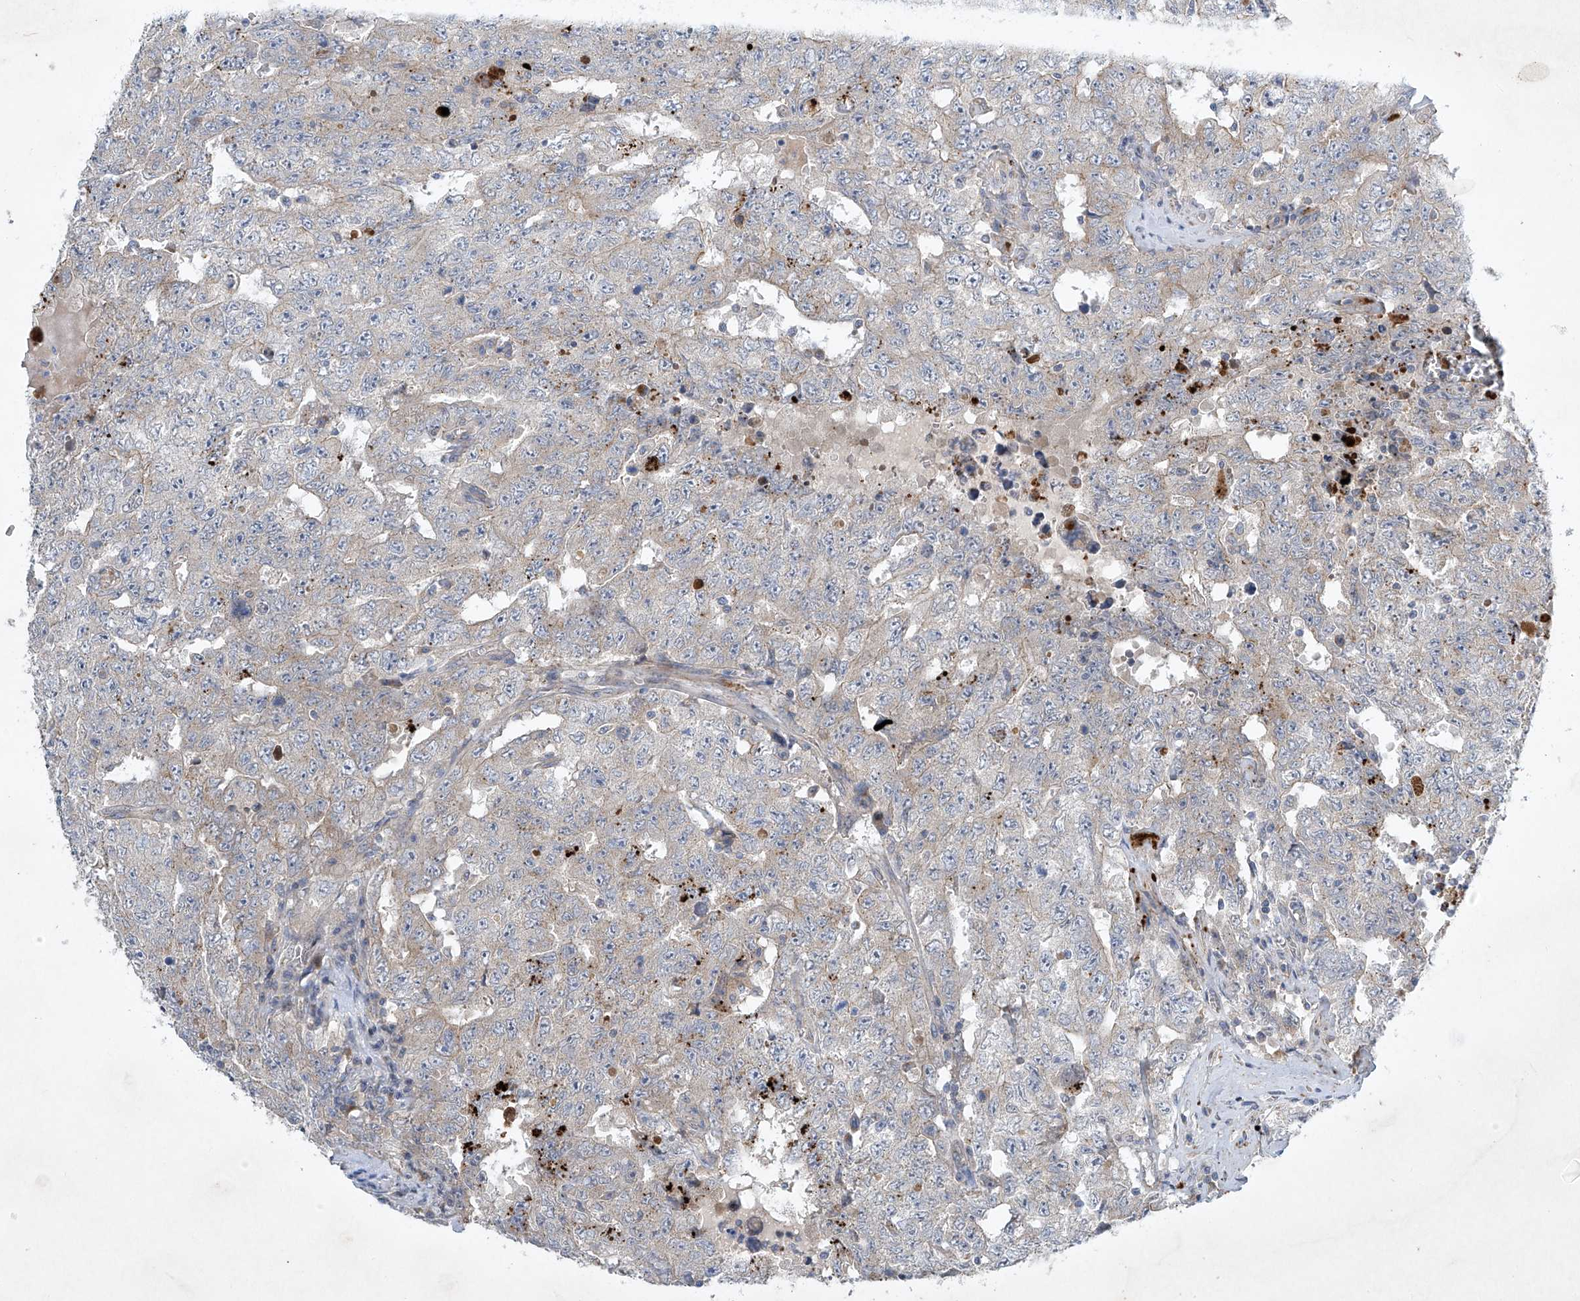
{"staining": {"intensity": "negative", "quantity": "none", "location": "none"}, "tissue": "testis cancer", "cell_type": "Tumor cells", "image_type": "cancer", "snomed": [{"axis": "morphology", "description": "Carcinoma, Embryonal, NOS"}, {"axis": "topography", "description": "Testis"}], "caption": "Immunohistochemistry micrograph of human testis embryonal carcinoma stained for a protein (brown), which displays no staining in tumor cells. (IHC, brightfield microscopy, high magnification).", "gene": "TJAP1", "patient": {"sex": "male", "age": 26}}